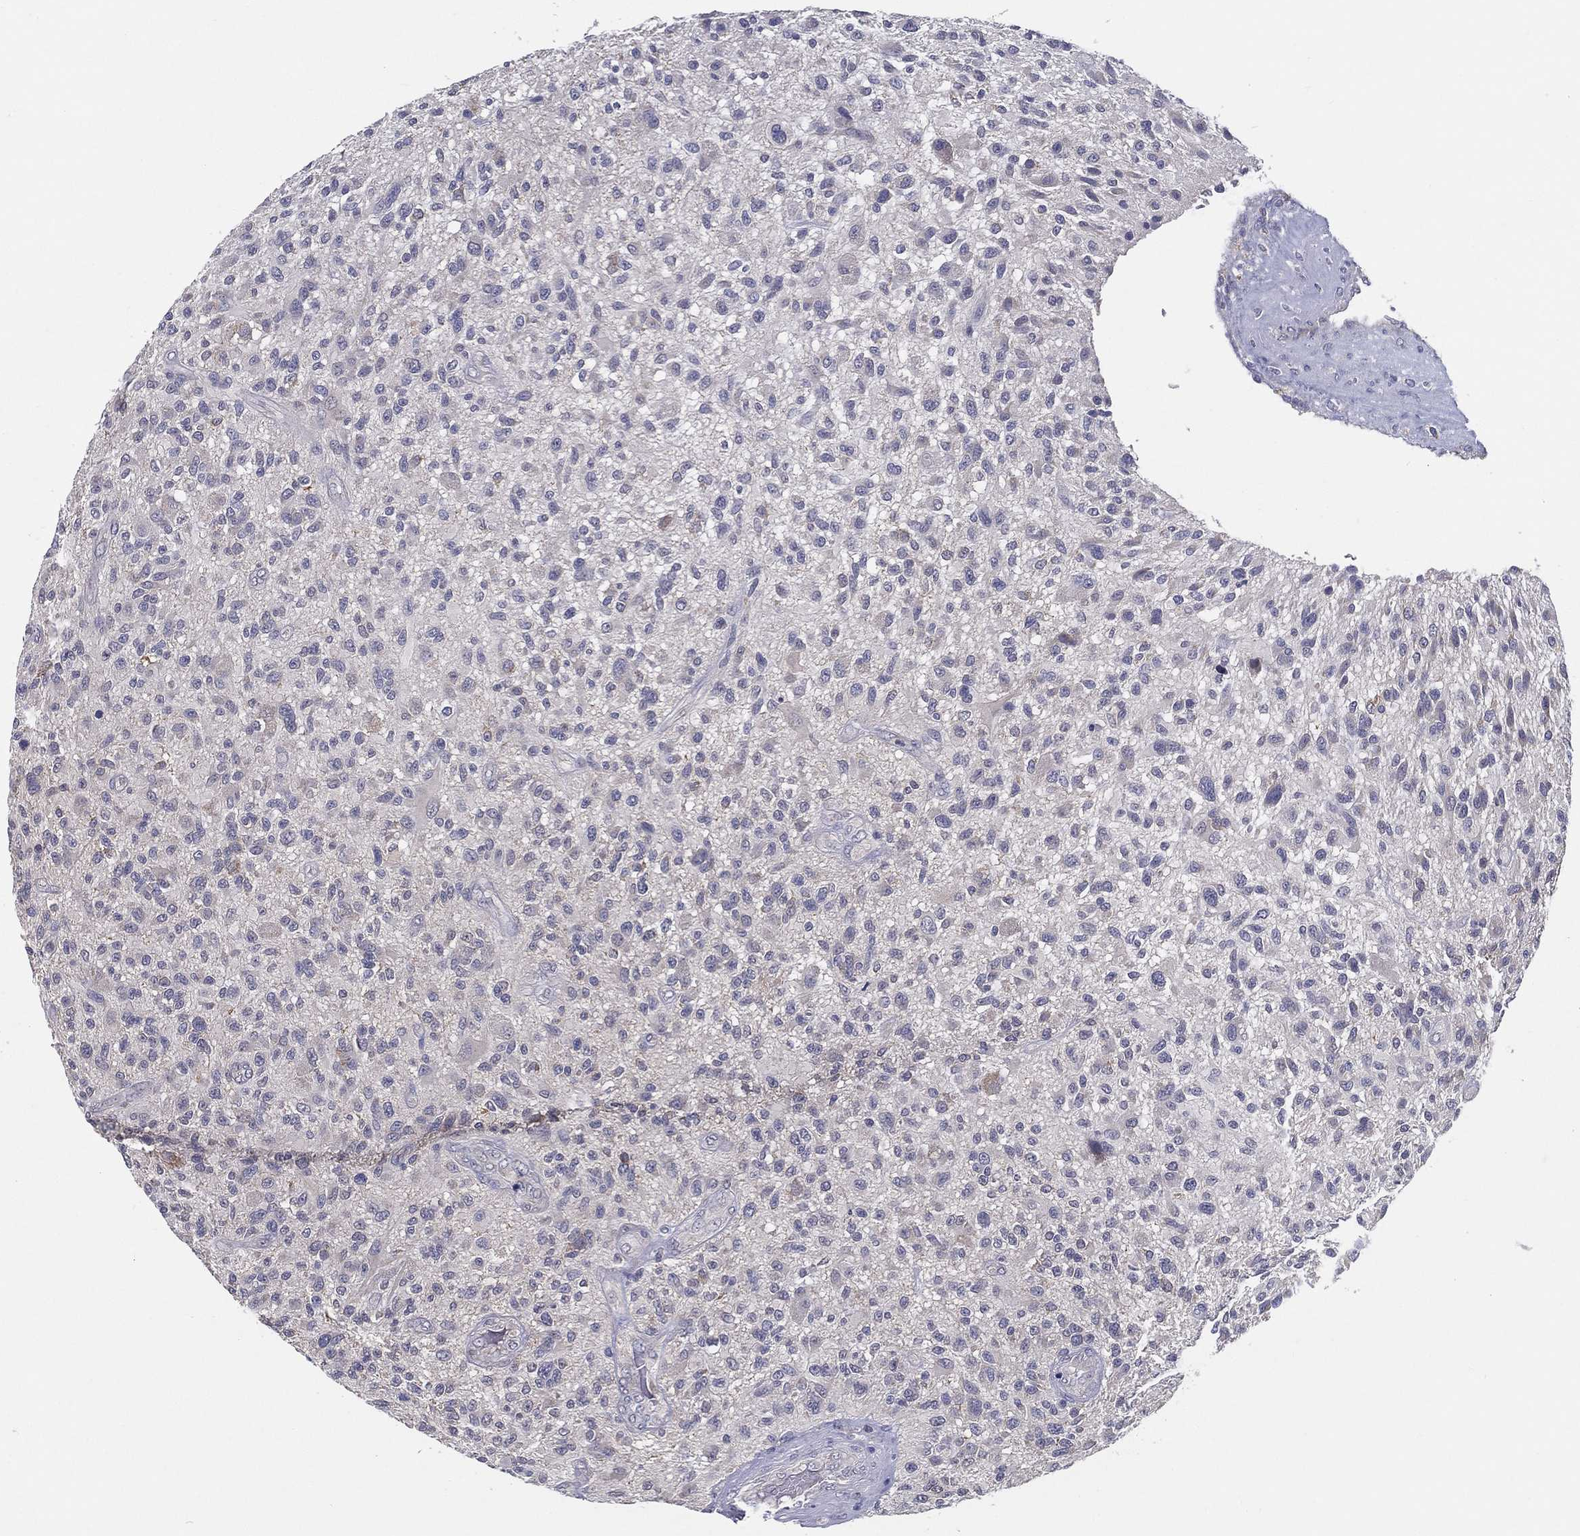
{"staining": {"intensity": "negative", "quantity": "none", "location": "none"}, "tissue": "glioma", "cell_type": "Tumor cells", "image_type": "cancer", "snomed": [{"axis": "morphology", "description": "Glioma, malignant, High grade"}, {"axis": "topography", "description": "Brain"}], "caption": "DAB (3,3'-diaminobenzidine) immunohistochemical staining of human glioma displays no significant positivity in tumor cells.", "gene": "PCSK1", "patient": {"sex": "male", "age": 47}}